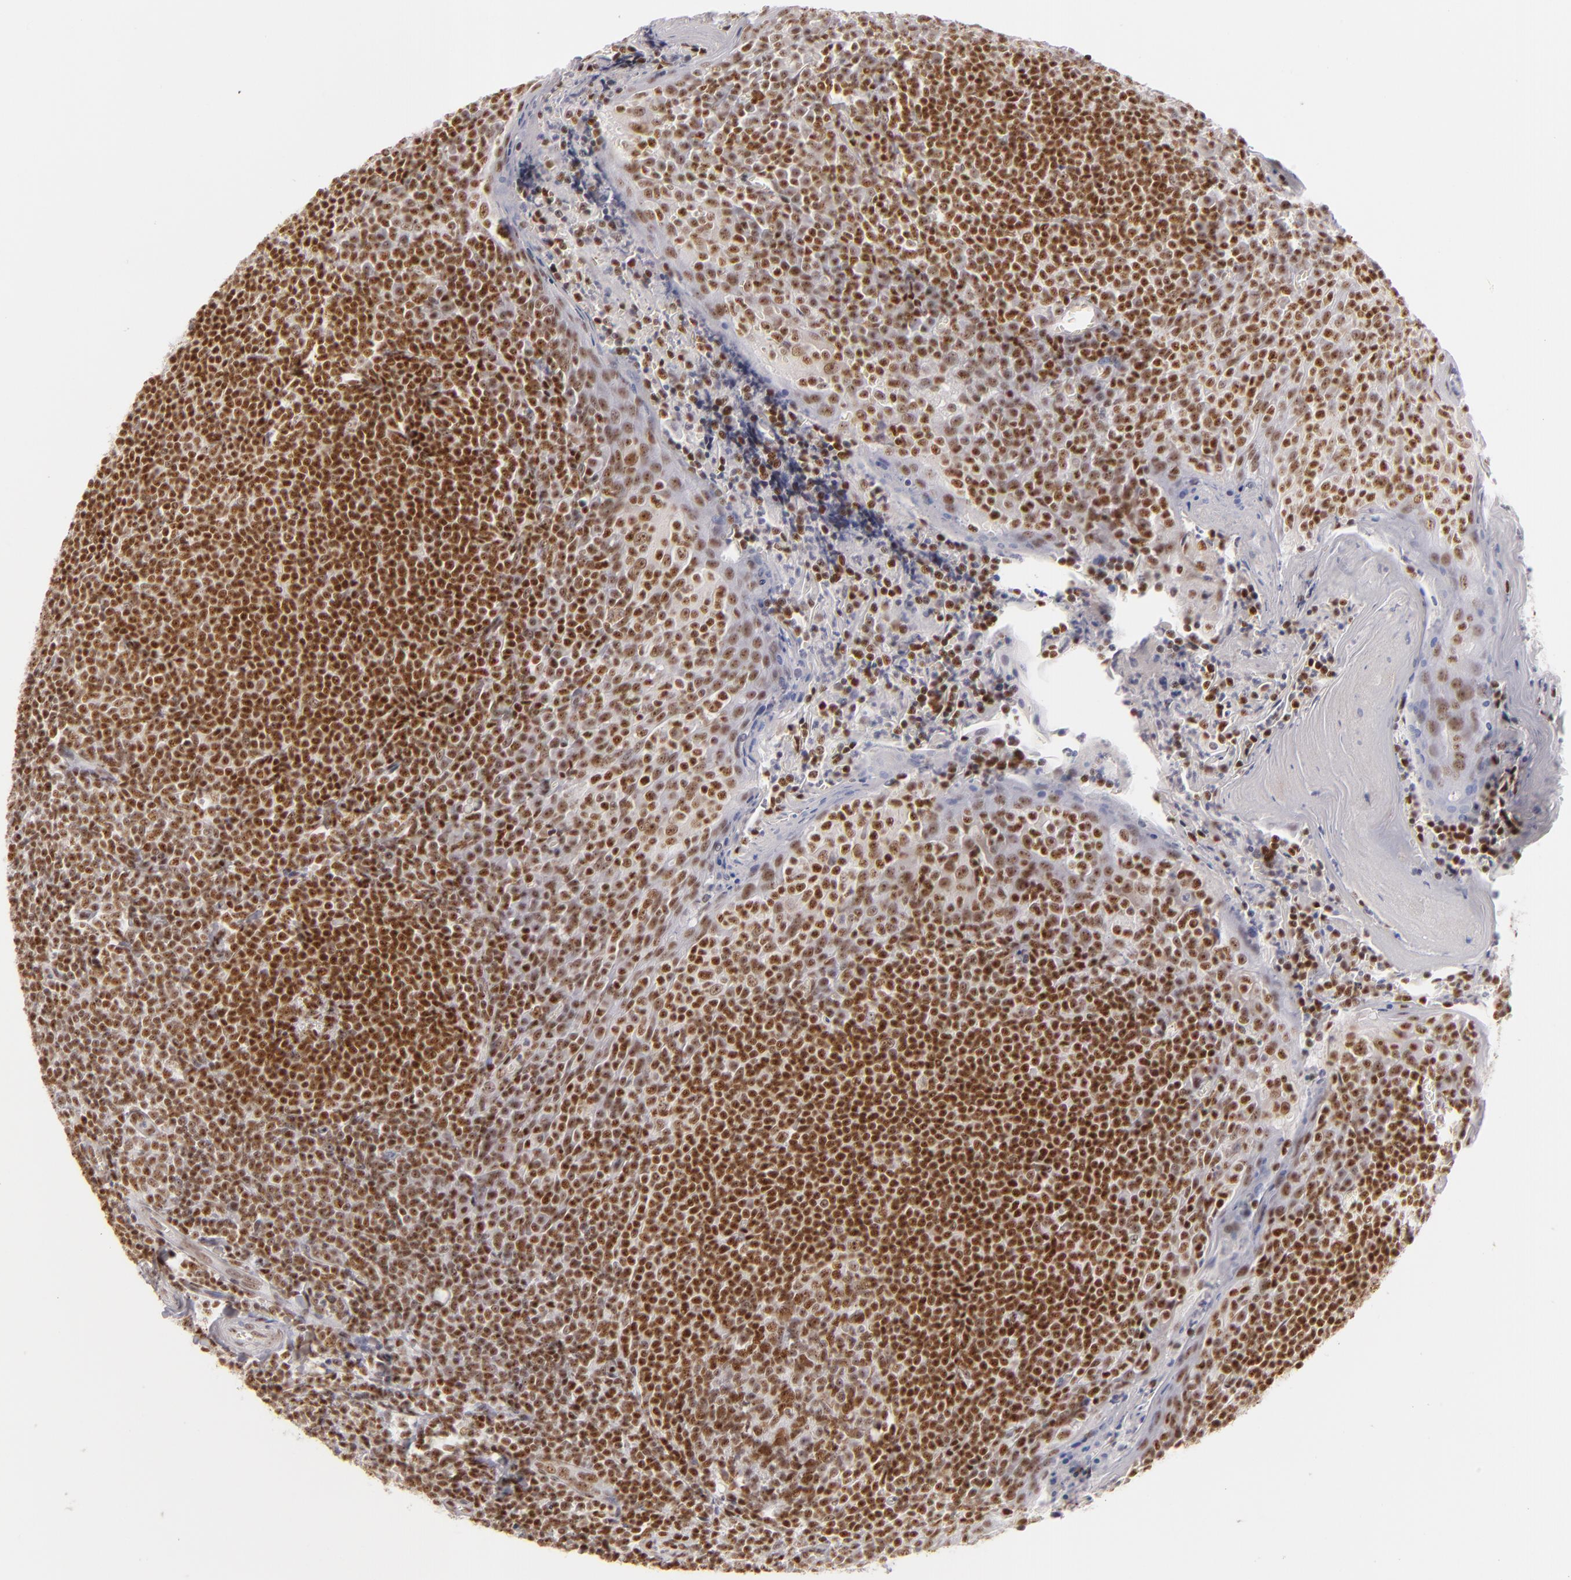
{"staining": {"intensity": "moderate", "quantity": ">75%", "location": "nuclear"}, "tissue": "tonsil", "cell_type": "Germinal center cells", "image_type": "normal", "snomed": [{"axis": "morphology", "description": "Normal tissue, NOS"}, {"axis": "topography", "description": "Tonsil"}], "caption": "Immunohistochemistry (IHC) of benign tonsil demonstrates medium levels of moderate nuclear positivity in approximately >75% of germinal center cells.", "gene": "DAXX", "patient": {"sex": "male", "age": 31}}